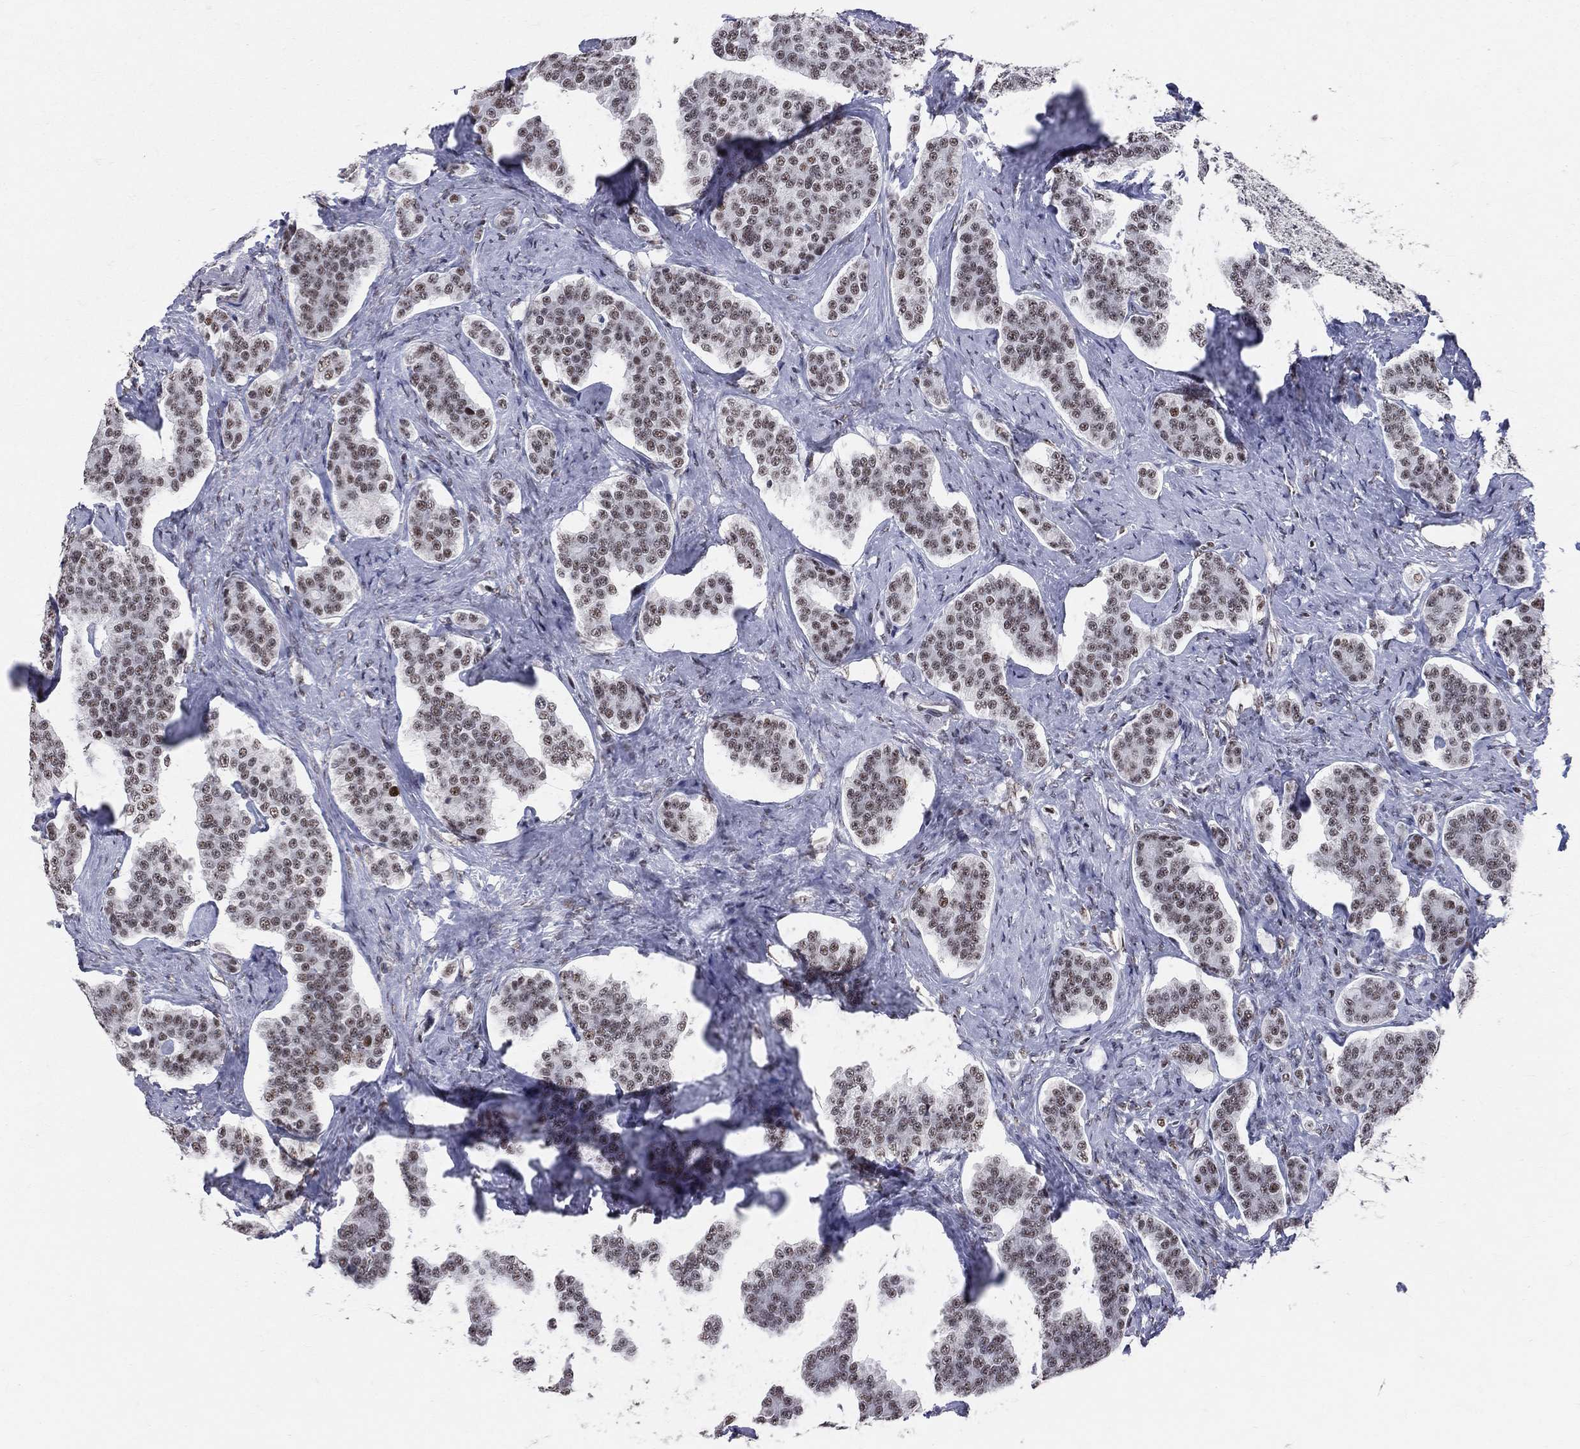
{"staining": {"intensity": "moderate", "quantity": ">75%", "location": "nuclear"}, "tissue": "carcinoid", "cell_type": "Tumor cells", "image_type": "cancer", "snomed": [{"axis": "morphology", "description": "Carcinoid, malignant, NOS"}, {"axis": "topography", "description": "Small intestine"}], "caption": "Carcinoid stained for a protein displays moderate nuclear positivity in tumor cells. Ihc stains the protein in brown and the nuclei are stained blue.", "gene": "CDK7", "patient": {"sex": "female", "age": 58}}